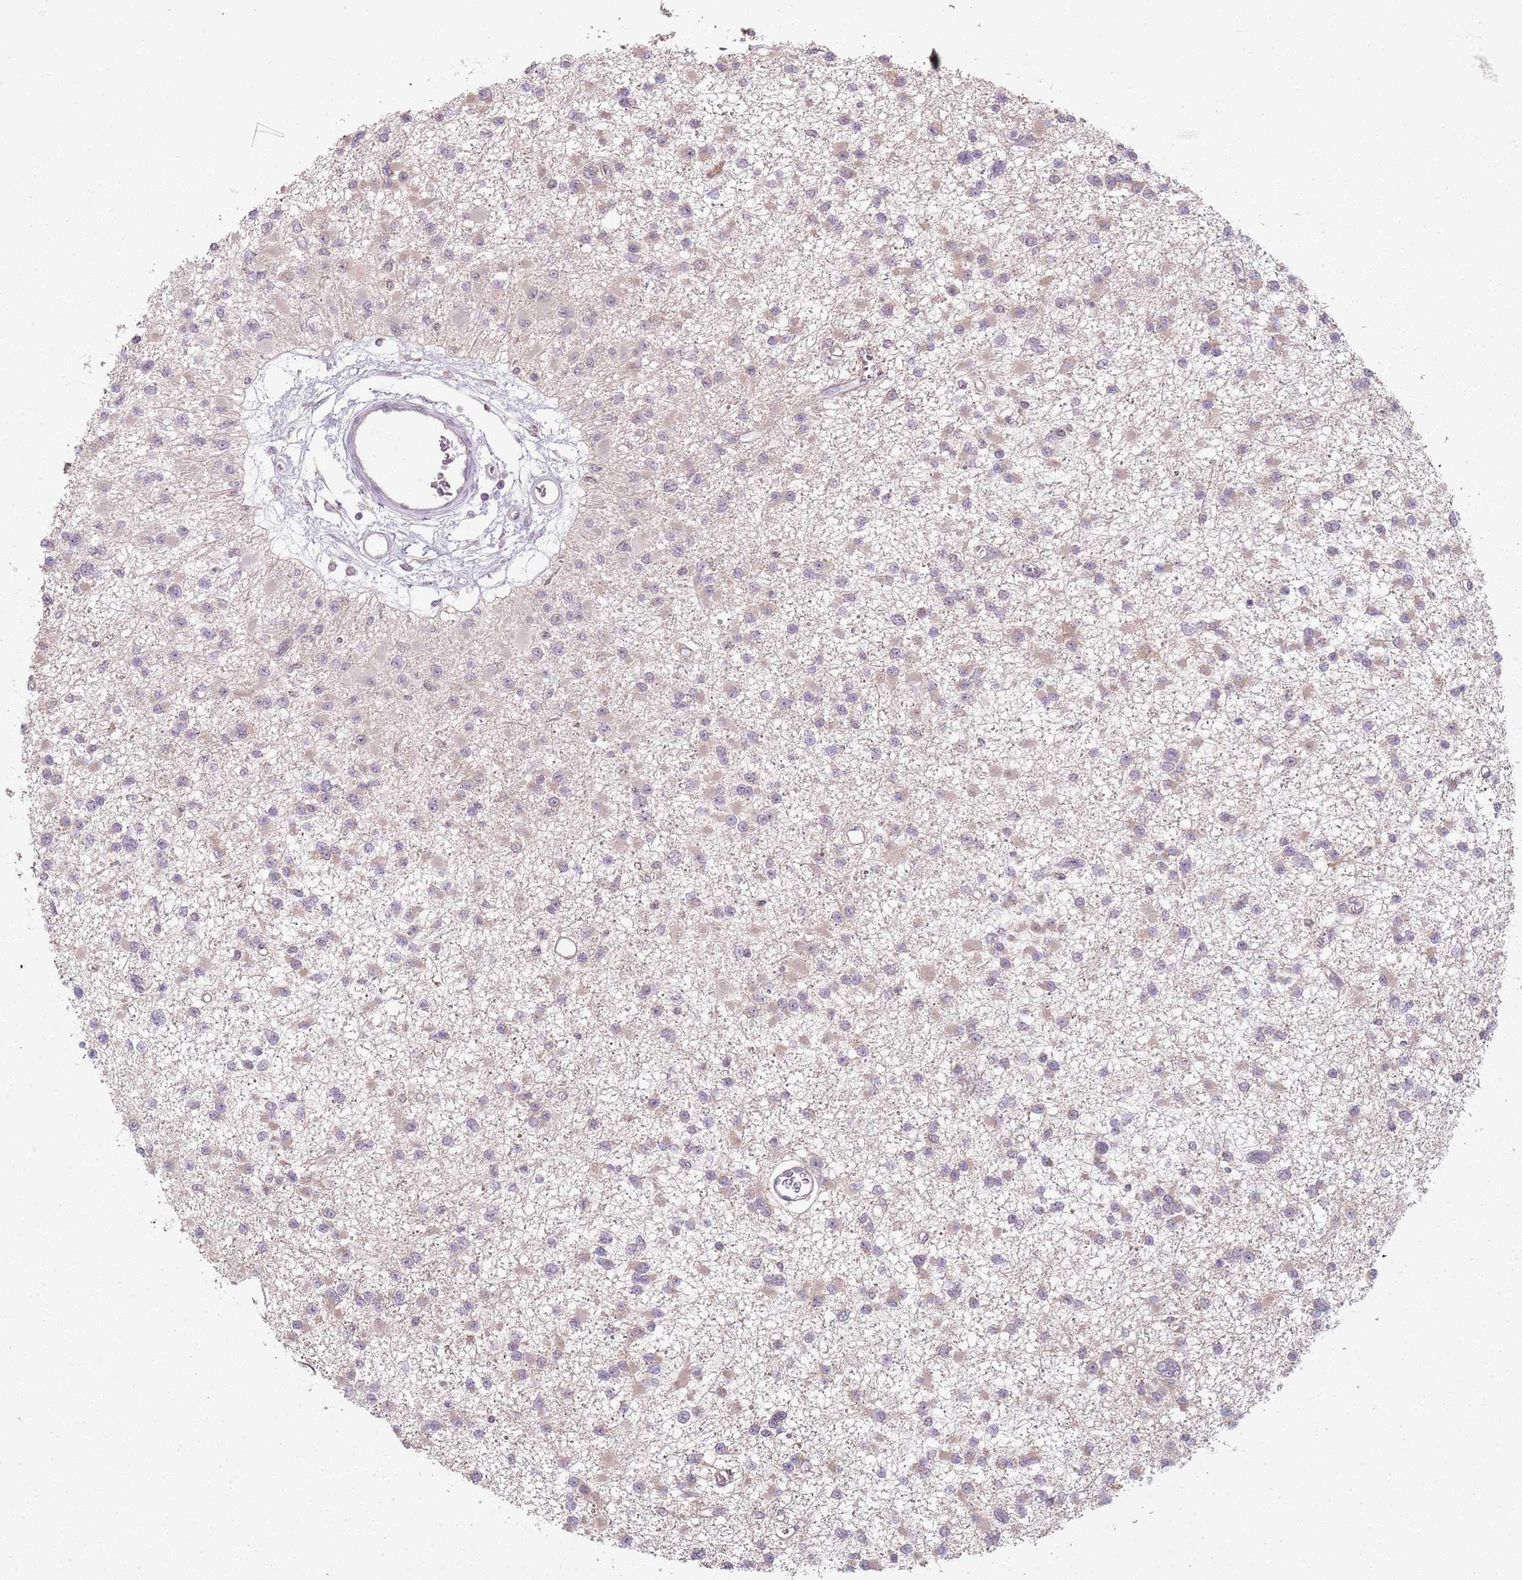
{"staining": {"intensity": "negative", "quantity": "none", "location": "none"}, "tissue": "glioma", "cell_type": "Tumor cells", "image_type": "cancer", "snomed": [{"axis": "morphology", "description": "Glioma, malignant, Low grade"}, {"axis": "topography", "description": "Brain"}], "caption": "High magnification brightfield microscopy of low-grade glioma (malignant) stained with DAB (3,3'-diaminobenzidine) (brown) and counterstained with hematoxylin (blue): tumor cells show no significant positivity.", "gene": "SMARCAL1", "patient": {"sex": "female", "age": 22}}